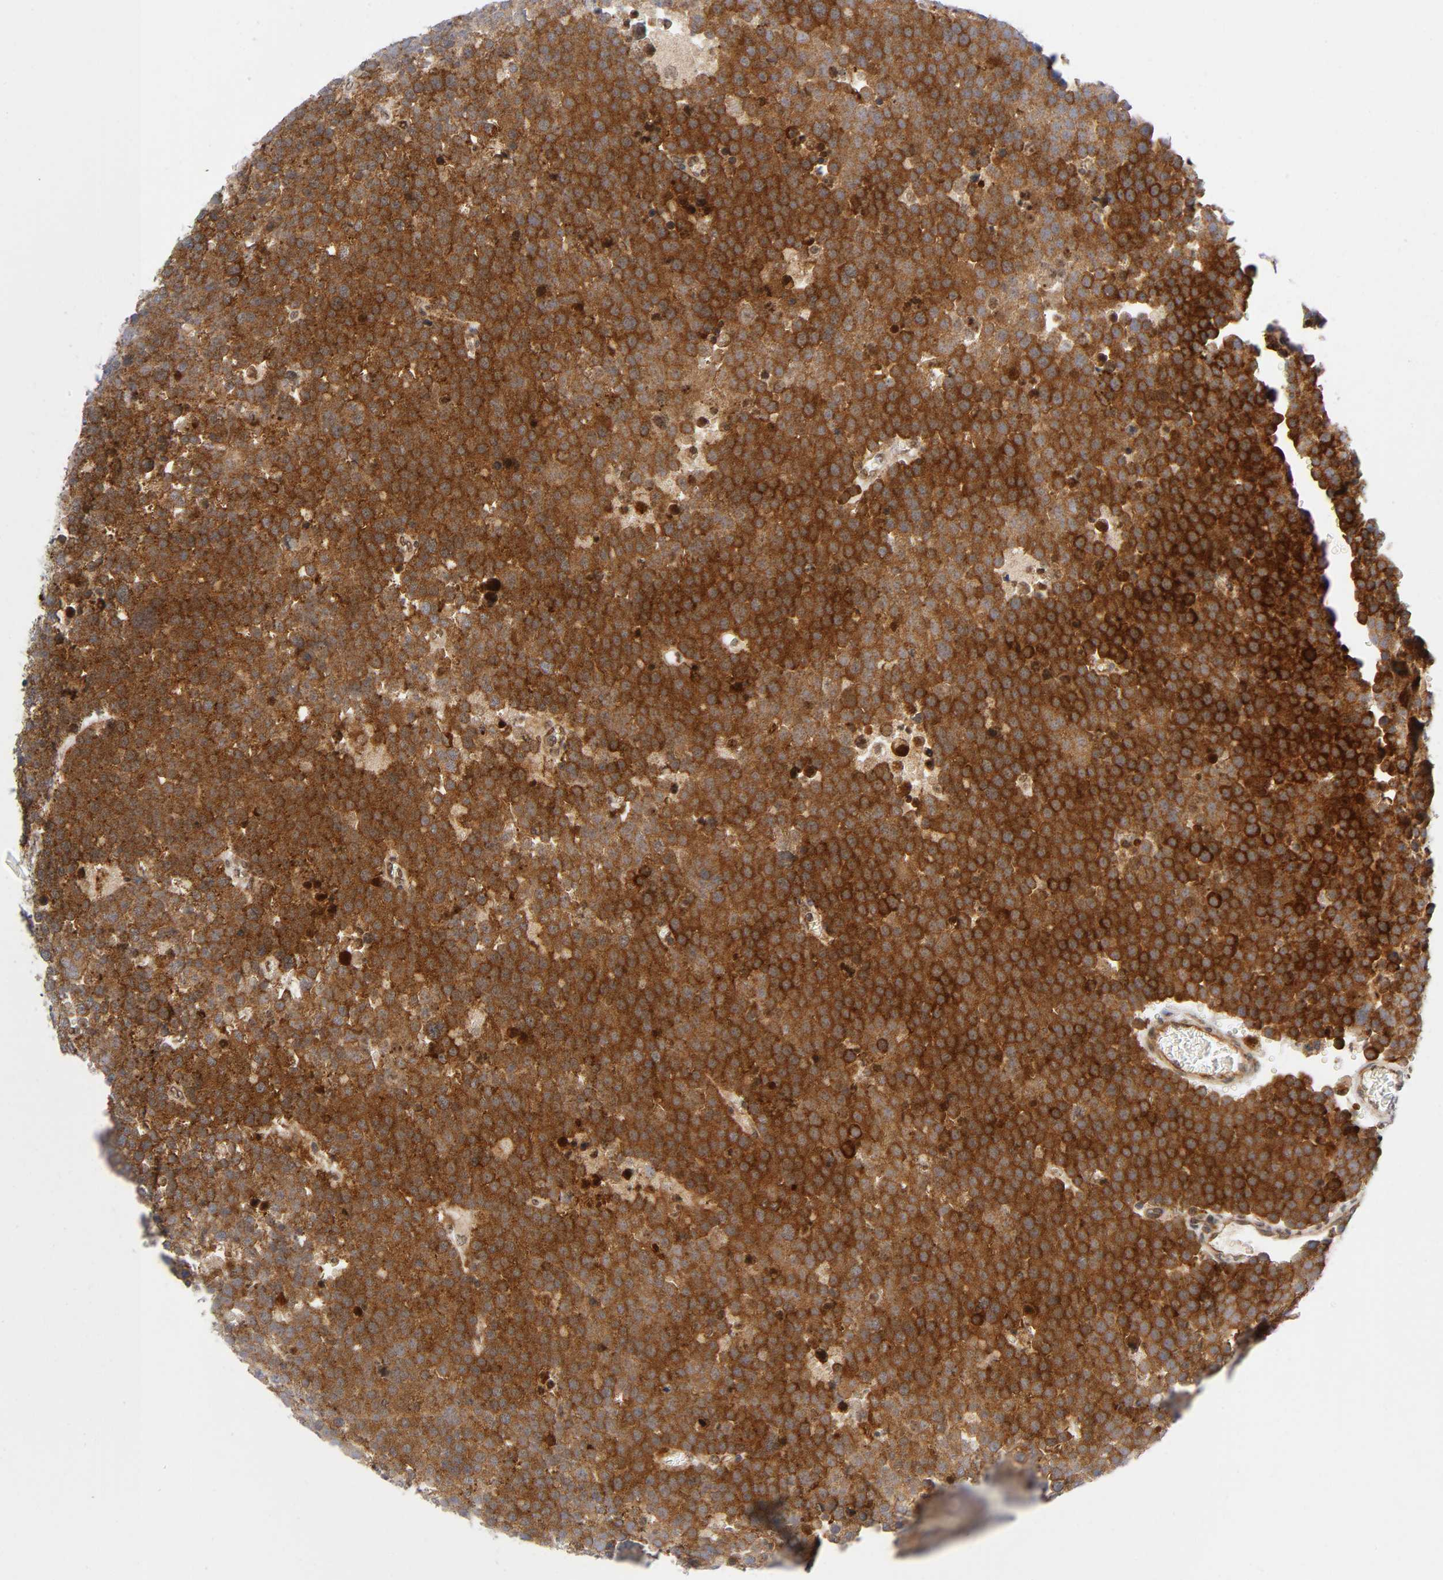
{"staining": {"intensity": "strong", "quantity": ">75%", "location": "cytoplasmic/membranous"}, "tissue": "testis cancer", "cell_type": "Tumor cells", "image_type": "cancer", "snomed": [{"axis": "morphology", "description": "Seminoma, NOS"}, {"axis": "topography", "description": "Testis"}], "caption": "Testis cancer (seminoma) was stained to show a protein in brown. There is high levels of strong cytoplasmic/membranous expression in about >75% of tumor cells.", "gene": "EIF5", "patient": {"sex": "male", "age": 71}}